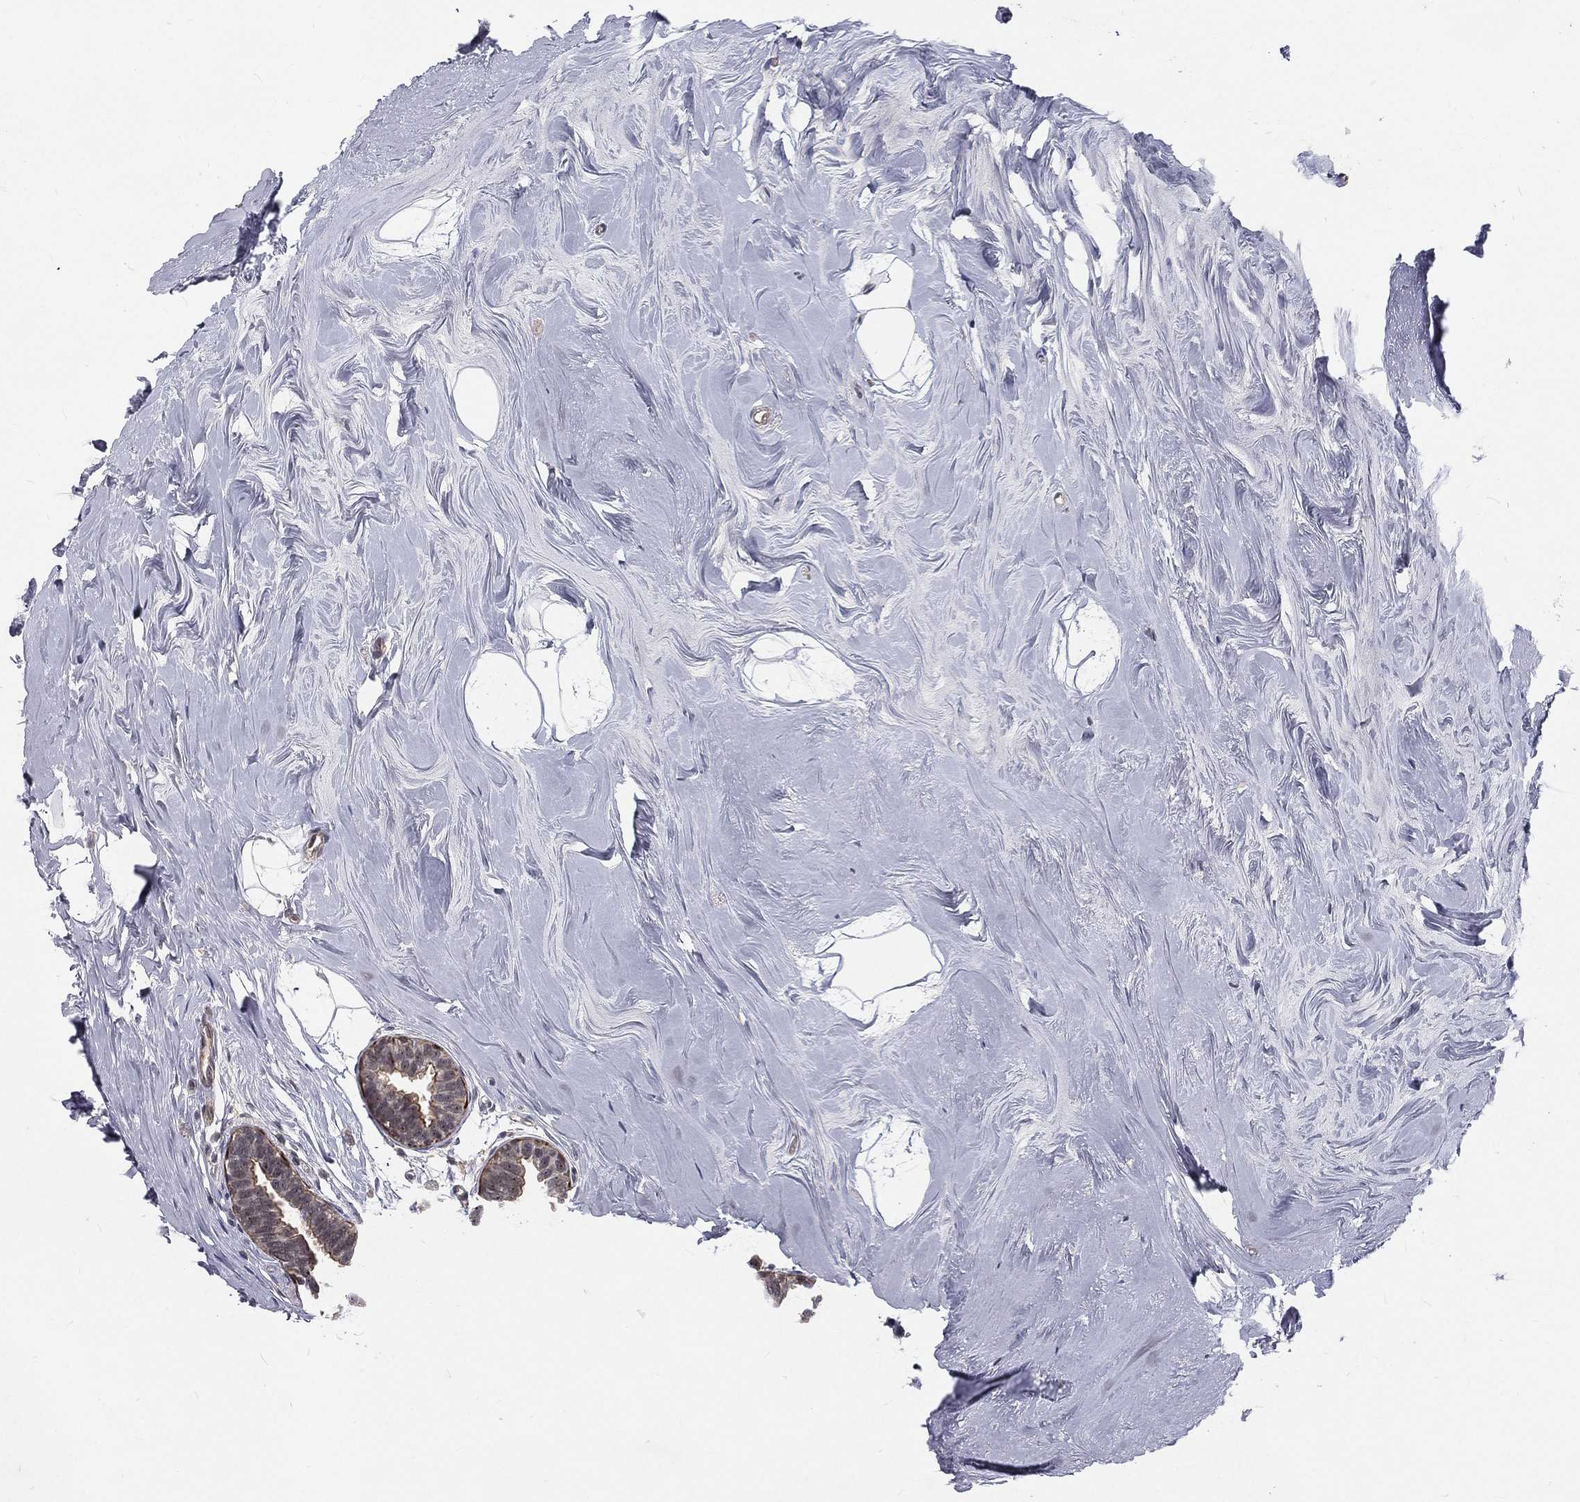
{"staining": {"intensity": "moderate", "quantity": "25%-75%", "location": "cytoplasmic/membranous"}, "tissue": "breast cancer", "cell_type": "Tumor cells", "image_type": "cancer", "snomed": [{"axis": "morphology", "description": "Duct carcinoma"}, {"axis": "topography", "description": "Breast"}], "caption": "An immunohistochemistry (IHC) image of neoplastic tissue is shown. Protein staining in brown labels moderate cytoplasmic/membranous positivity in breast cancer (invasive ductal carcinoma) within tumor cells. Using DAB (3,3'-diaminobenzidine) (brown) and hematoxylin (blue) stains, captured at high magnification using brightfield microscopy.", "gene": "MORC2", "patient": {"sex": "female", "age": 55}}